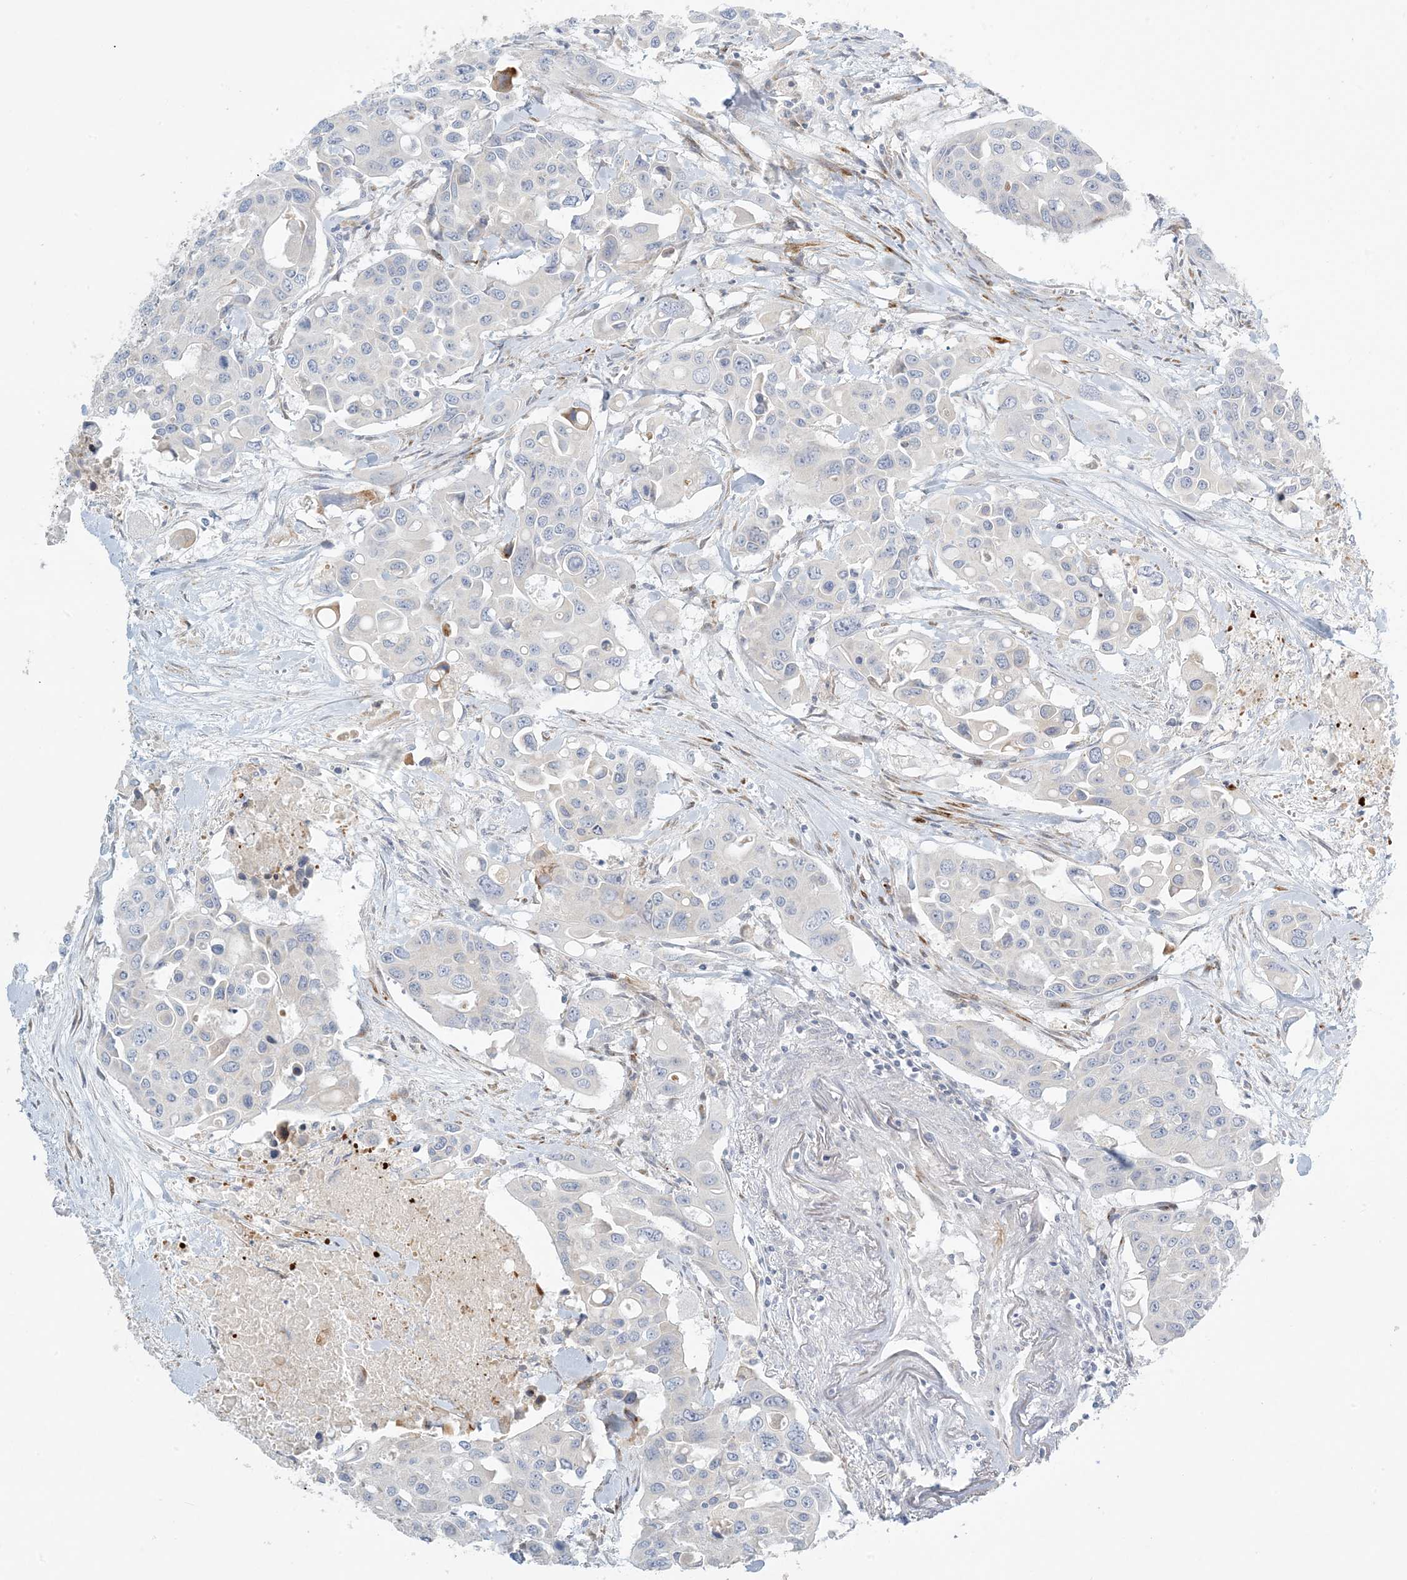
{"staining": {"intensity": "negative", "quantity": "none", "location": "none"}, "tissue": "colorectal cancer", "cell_type": "Tumor cells", "image_type": "cancer", "snomed": [{"axis": "morphology", "description": "Adenocarcinoma, NOS"}, {"axis": "topography", "description": "Colon"}], "caption": "Colorectal cancer was stained to show a protein in brown. There is no significant staining in tumor cells.", "gene": "ZNF385D", "patient": {"sex": "male", "age": 77}}